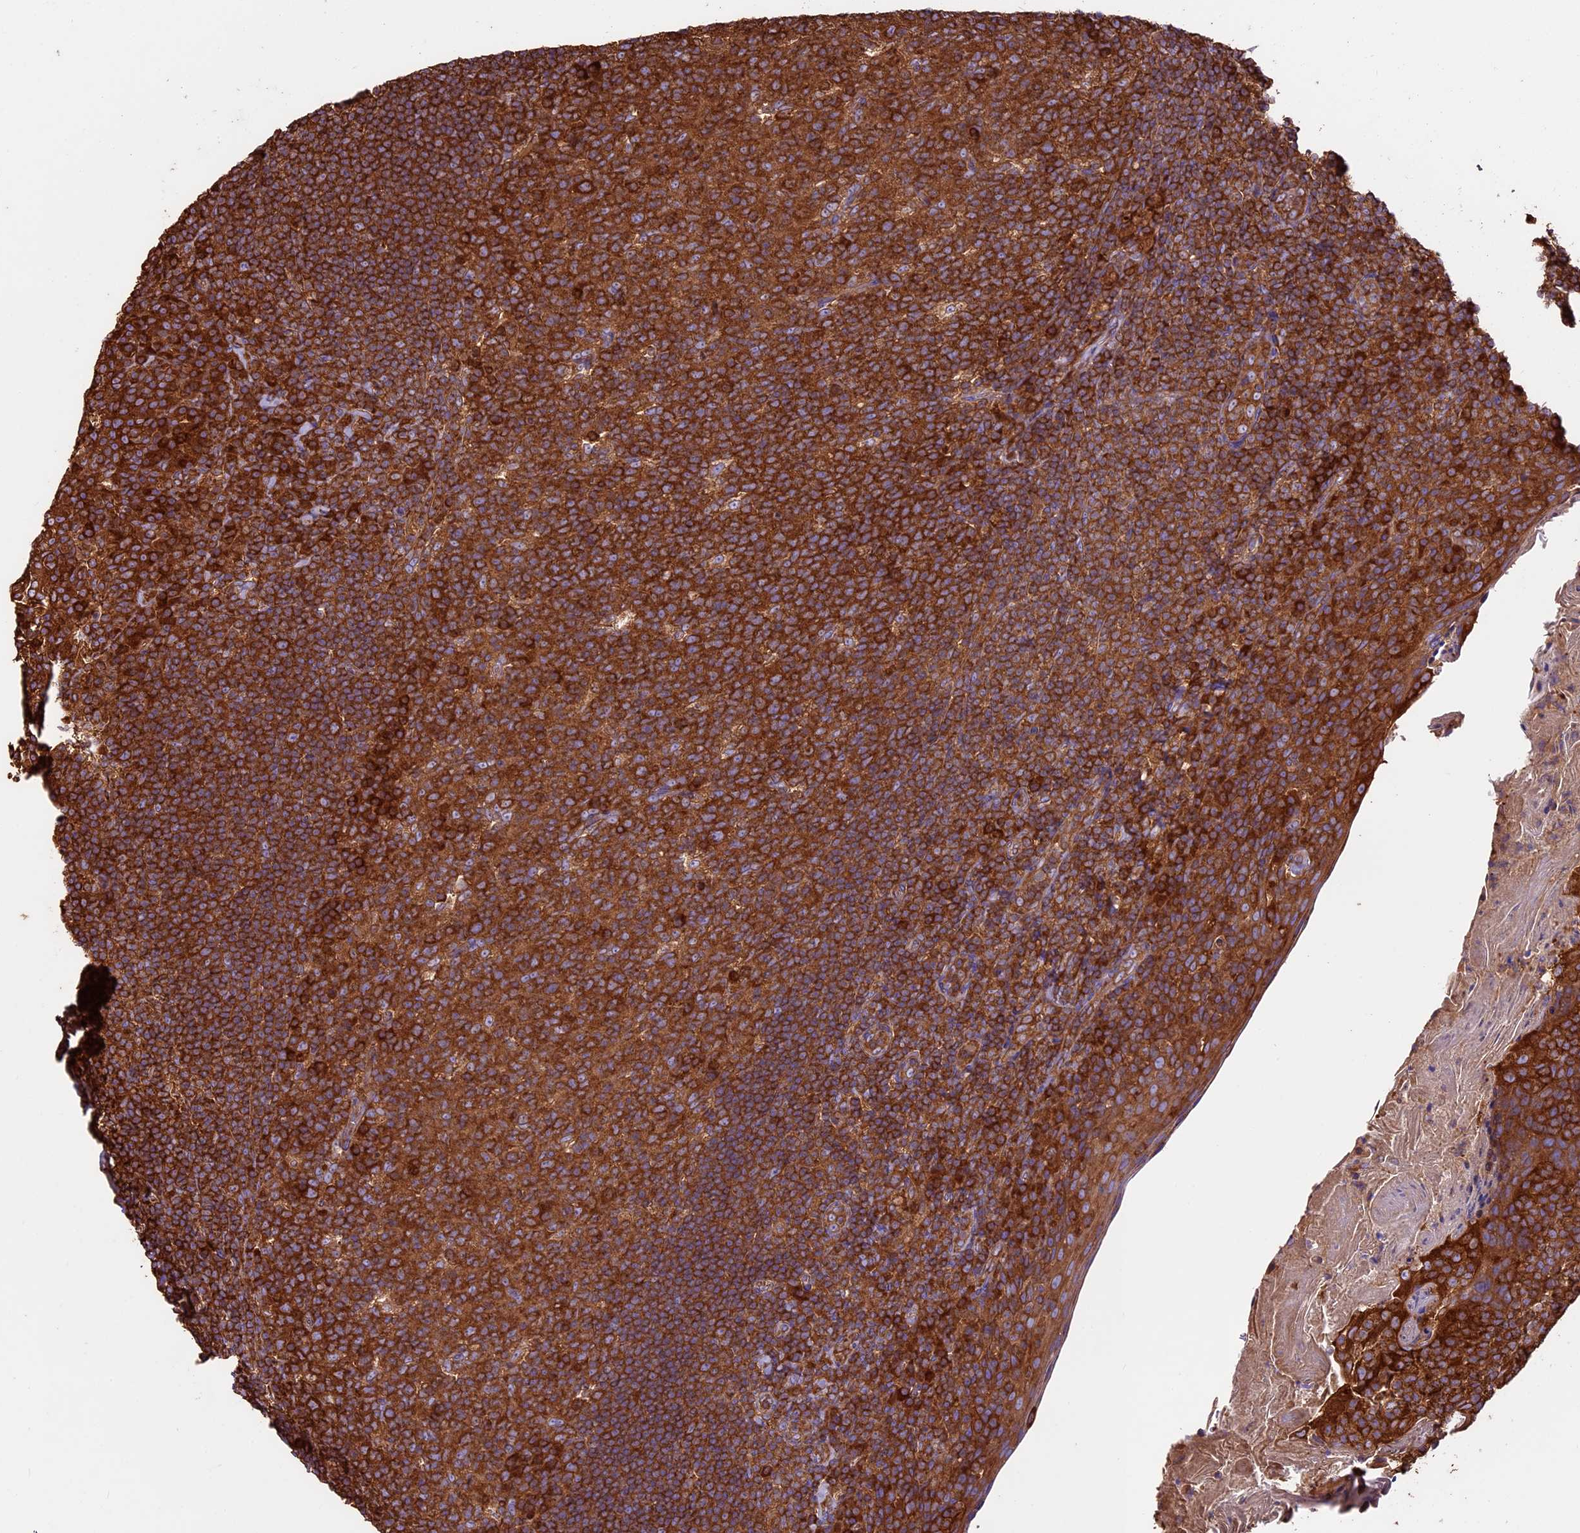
{"staining": {"intensity": "strong", "quantity": ">75%", "location": "cytoplasmic/membranous"}, "tissue": "tonsil", "cell_type": "Germinal center cells", "image_type": "normal", "snomed": [{"axis": "morphology", "description": "Normal tissue, NOS"}, {"axis": "topography", "description": "Tonsil"}], "caption": "DAB immunohistochemical staining of benign human tonsil shows strong cytoplasmic/membranous protein expression in about >75% of germinal center cells. The protein is stained brown, and the nuclei are stained in blue (DAB (3,3'-diaminobenzidine) IHC with brightfield microscopy, high magnification).", "gene": "KARS1", "patient": {"sex": "female", "age": 10}}